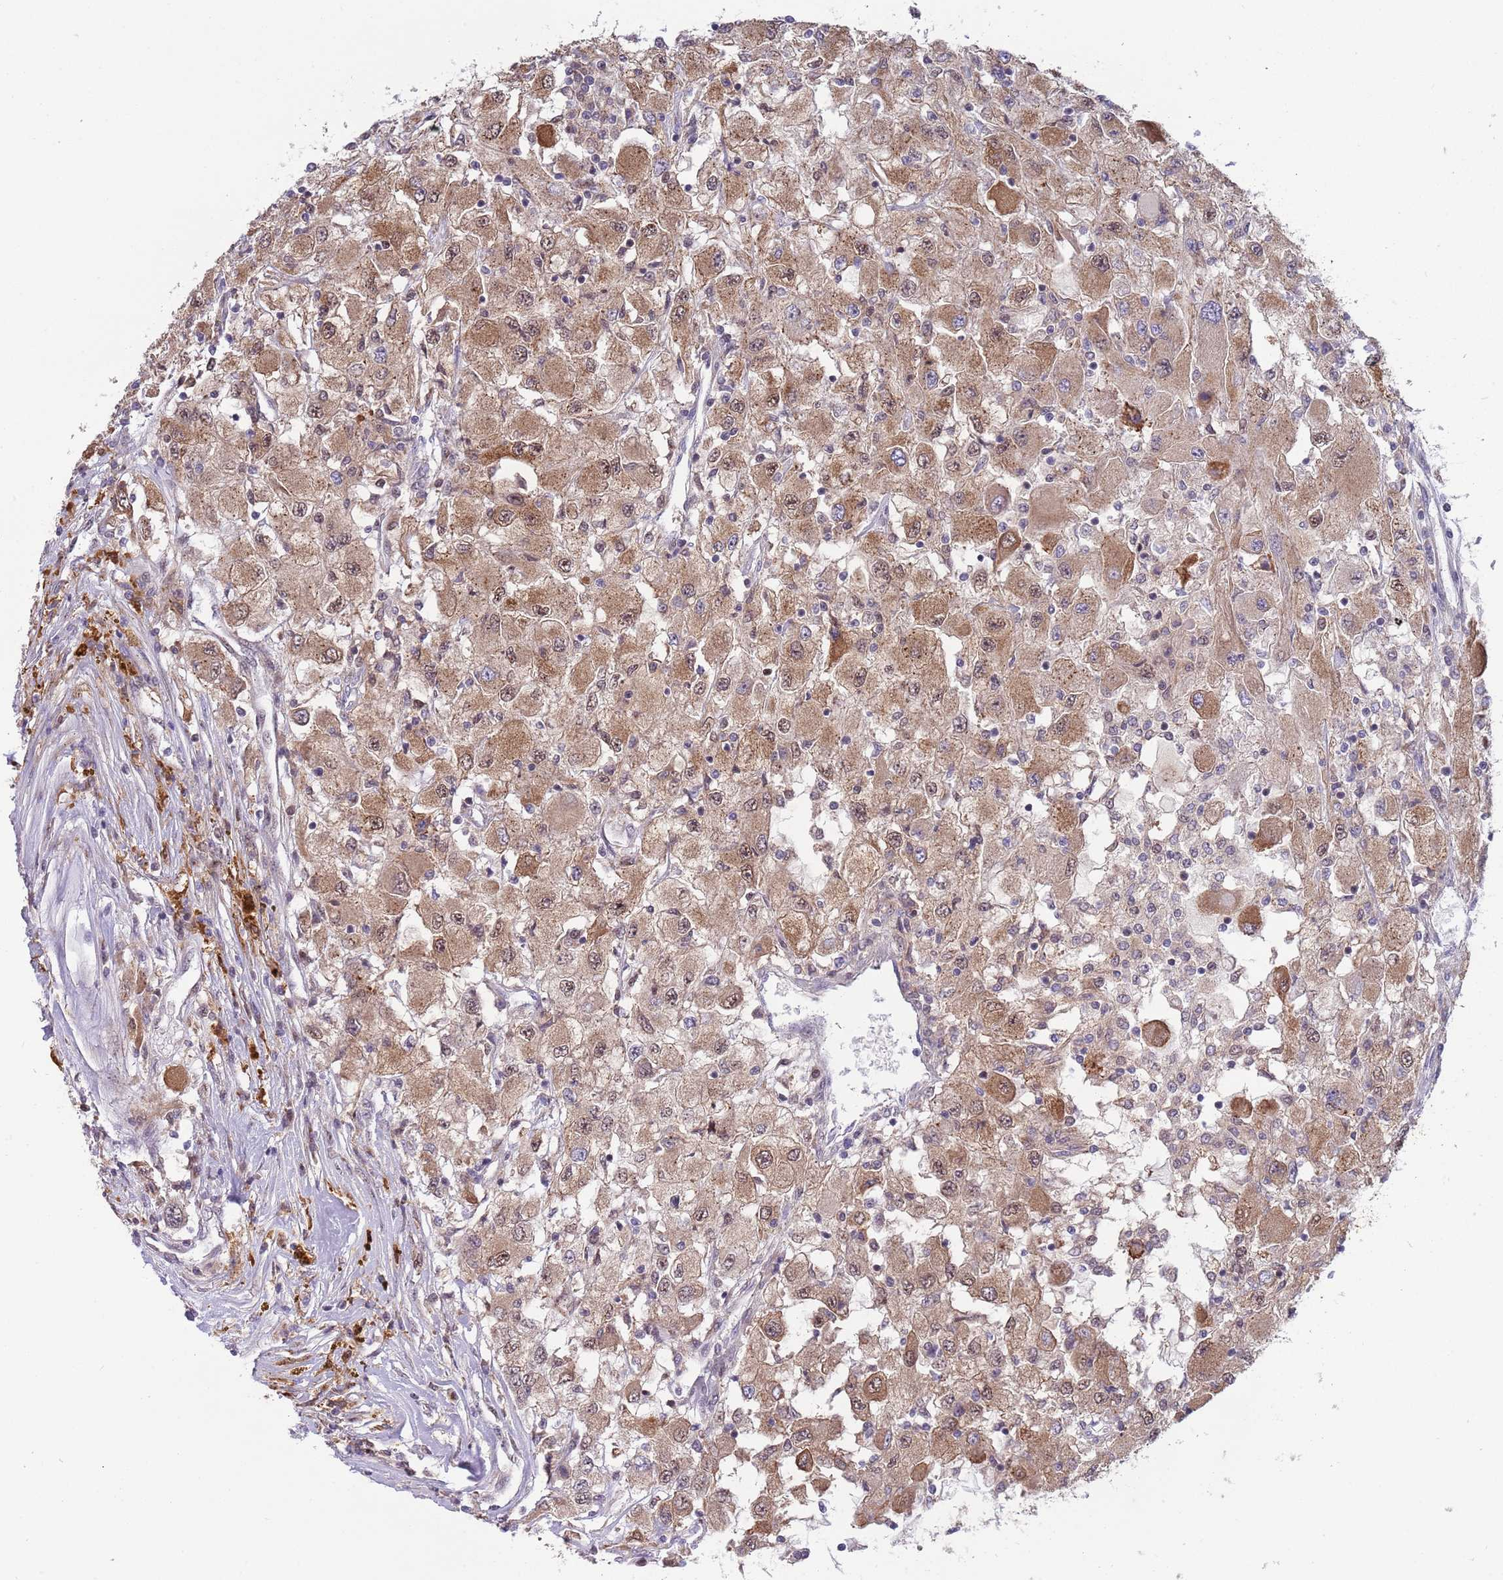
{"staining": {"intensity": "moderate", "quantity": ">75%", "location": "cytoplasmic/membranous,nuclear"}, "tissue": "renal cancer", "cell_type": "Tumor cells", "image_type": "cancer", "snomed": [{"axis": "morphology", "description": "Adenocarcinoma, NOS"}, {"axis": "topography", "description": "Kidney"}], "caption": "Renal cancer (adenocarcinoma) stained for a protein (brown) reveals moderate cytoplasmic/membranous and nuclear positive positivity in approximately >75% of tumor cells.", "gene": "CCNJL", "patient": {"sex": "female", "age": 67}}